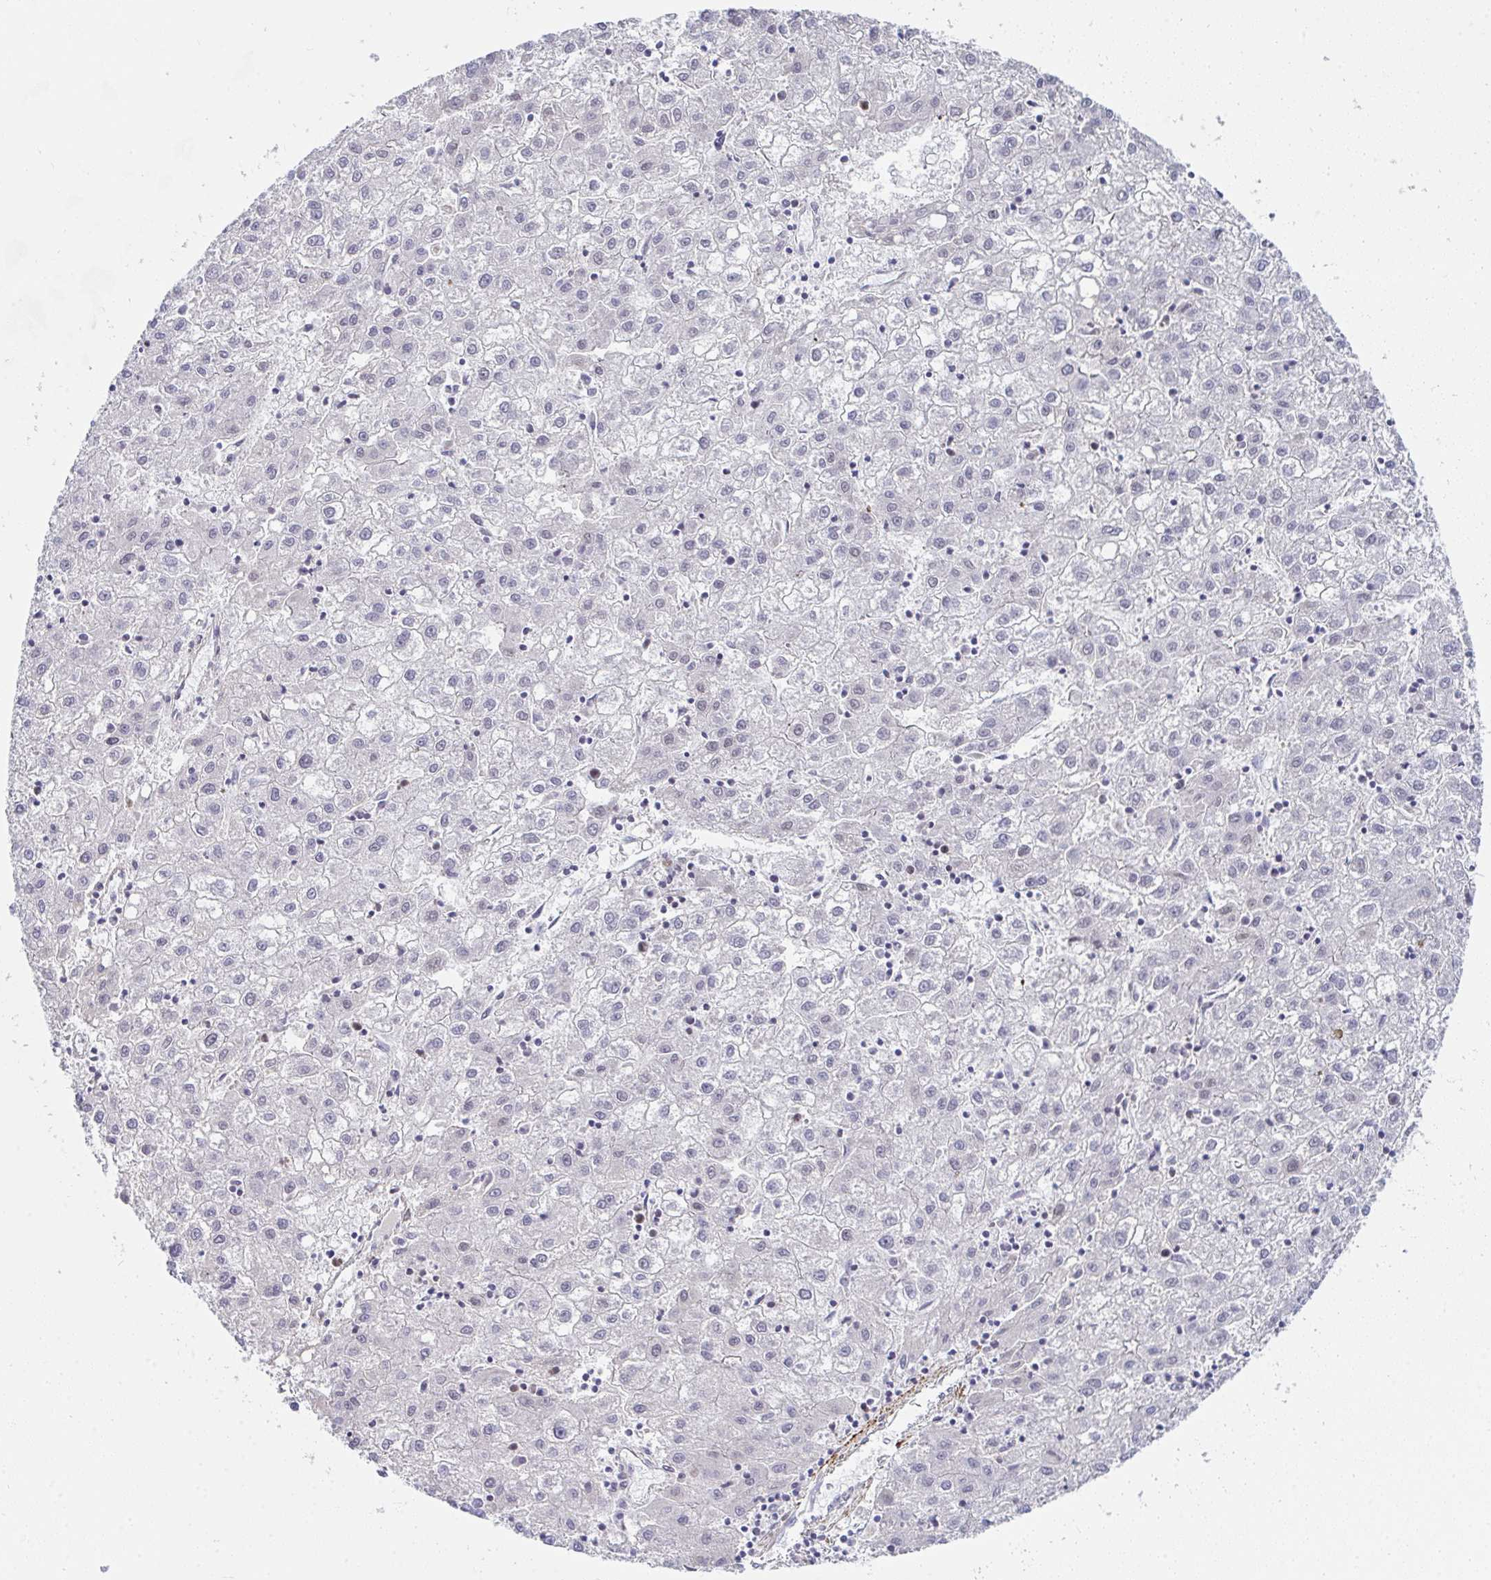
{"staining": {"intensity": "negative", "quantity": "none", "location": "none"}, "tissue": "liver cancer", "cell_type": "Tumor cells", "image_type": "cancer", "snomed": [{"axis": "morphology", "description": "Carcinoma, Hepatocellular, NOS"}, {"axis": "topography", "description": "Liver"}], "caption": "This is a image of immunohistochemistry staining of liver hepatocellular carcinoma, which shows no staining in tumor cells.", "gene": "GINS2", "patient": {"sex": "male", "age": 72}}